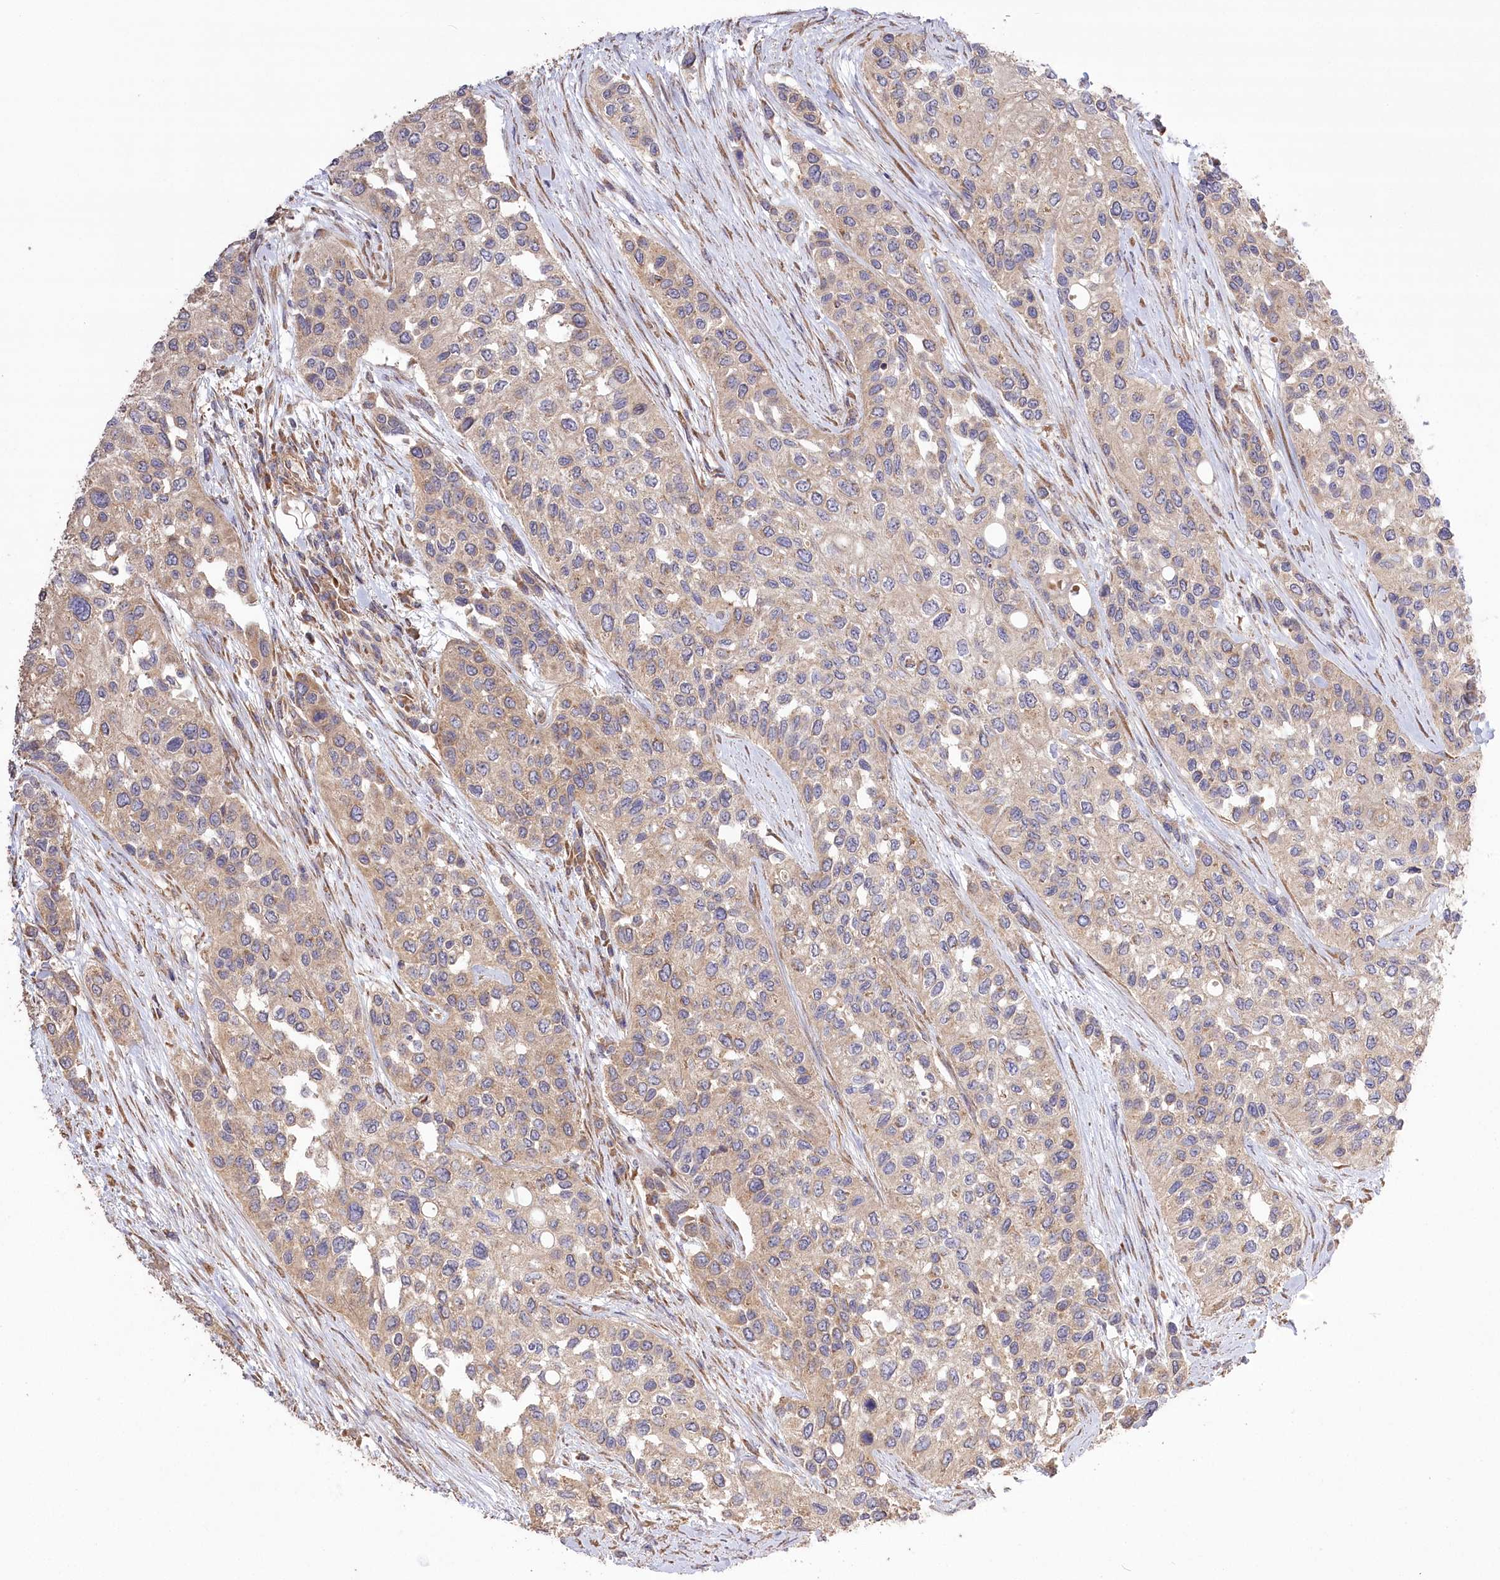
{"staining": {"intensity": "weak", "quantity": "25%-75%", "location": "cytoplasmic/membranous"}, "tissue": "urothelial cancer", "cell_type": "Tumor cells", "image_type": "cancer", "snomed": [{"axis": "morphology", "description": "Normal tissue, NOS"}, {"axis": "morphology", "description": "Urothelial carcinoma, High grade"}, {"axis": "topography", "description": "Vascular tissue"}, {"axis": "topography", "description": "Urinary bladder"}], "caption": "IHC (DAB) staining of urothelial cancer demonstrates weak cytoplasmic/membranous protein staining in approximately 25%-75% of tumor cells.", "gene": "PRSS53", "patient": {"sex": "female", "age": 56}}